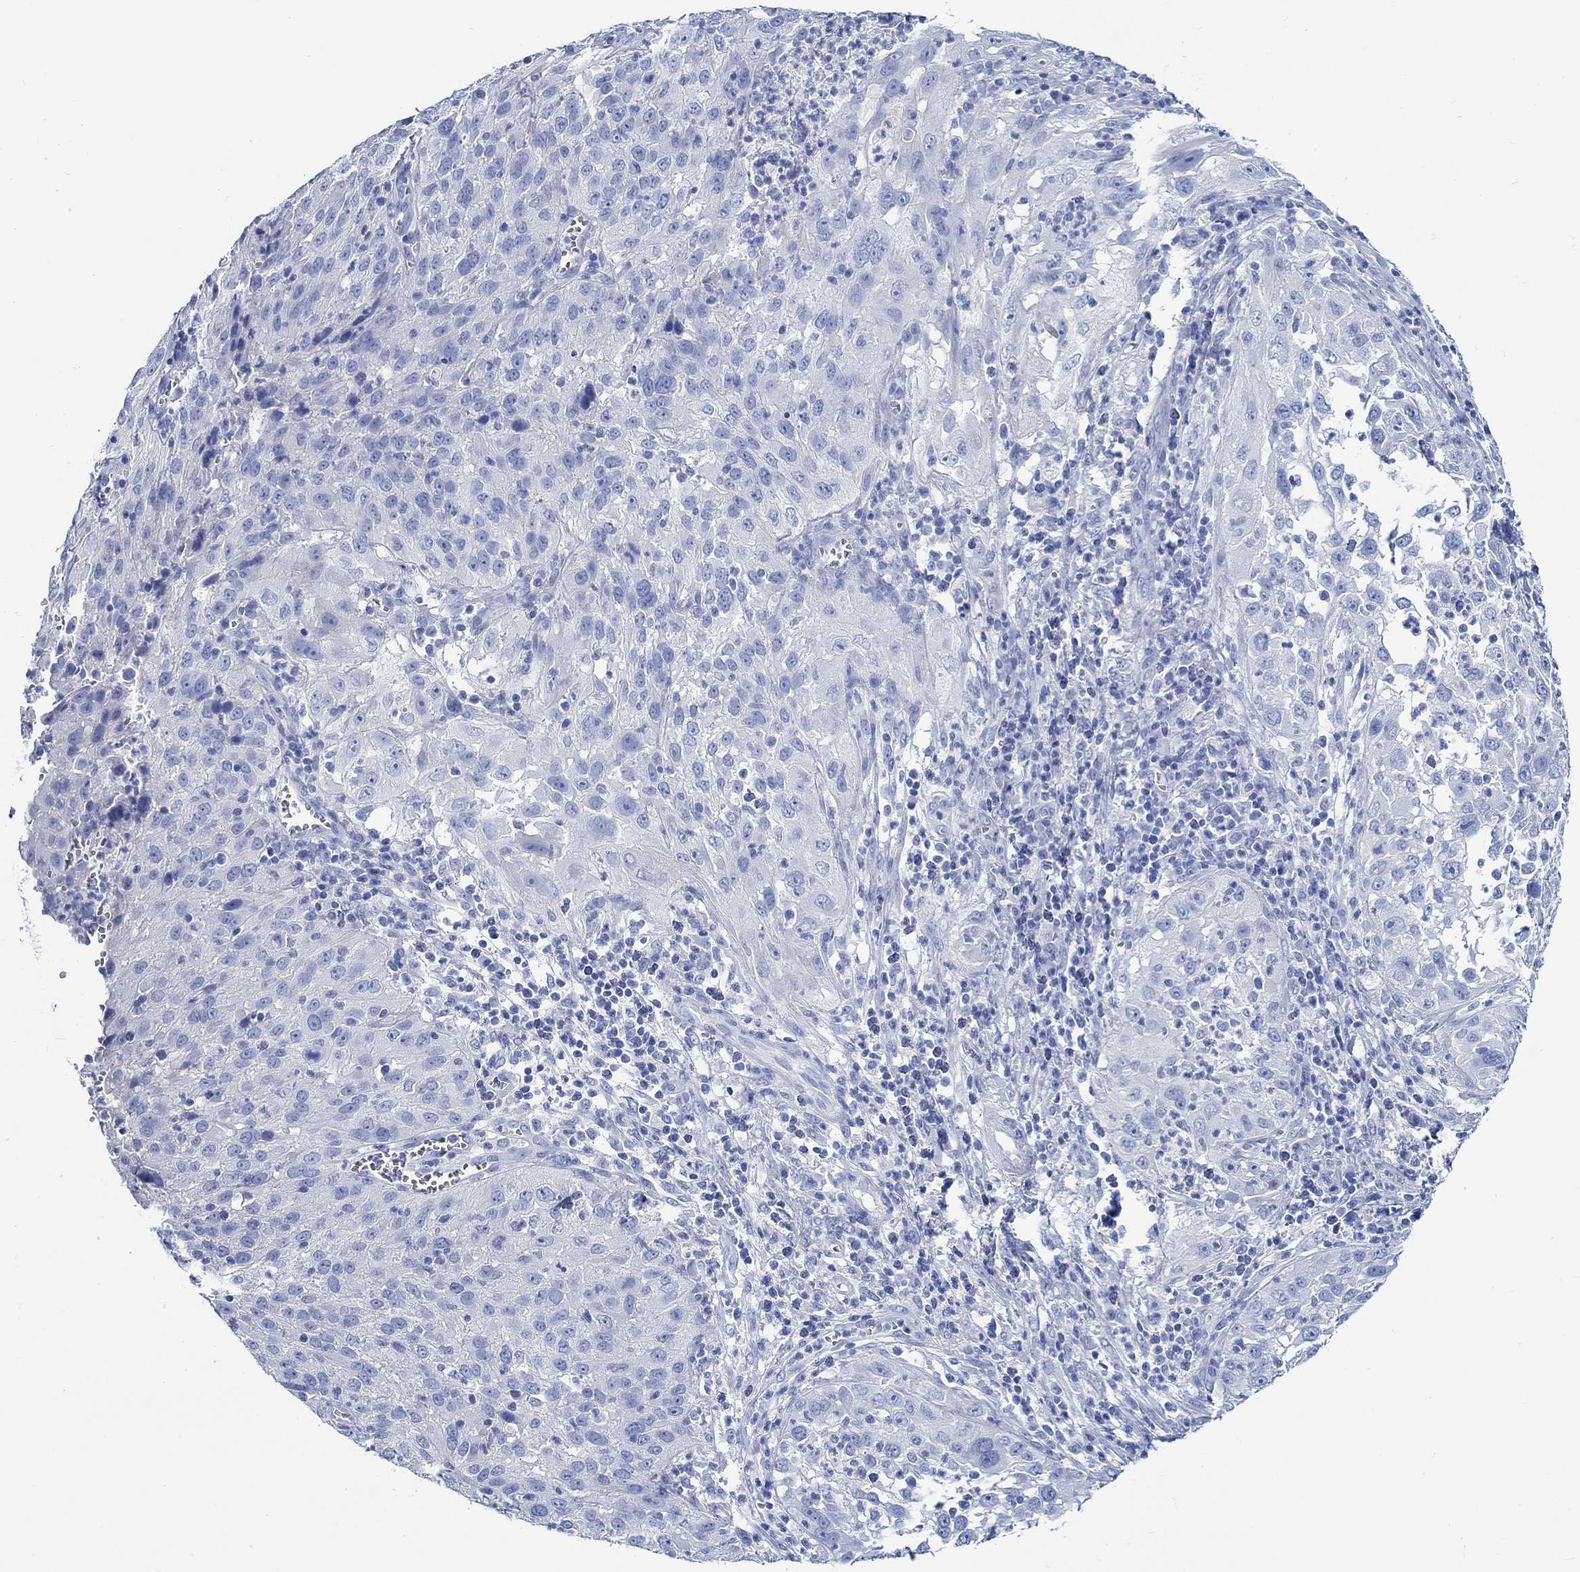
{"staining": {"intensity": "negative", "quantity": "none", "location": "none"}, "tissue": "cervical cancer", "cell_type": "Tumor cells", "image_type": "cancer", "snomed": [{"axis": "morphology", "description": "Squamous cell carcinoma, NOS"}, {"axis": "topography", "description": "Cervix"}], "caption": "Tumor cells are negative for protein expression in human cervical squamous cell carcinoma. Brightfield microscopy of immunohistochemistry (IHC) stained with DAB (3,3'-diaminobenzidine) (brown) and hematoxylin (blue), captured at high magnification.", "gene": "RD3L", "patient": {"sex": "female", "age": 32}}